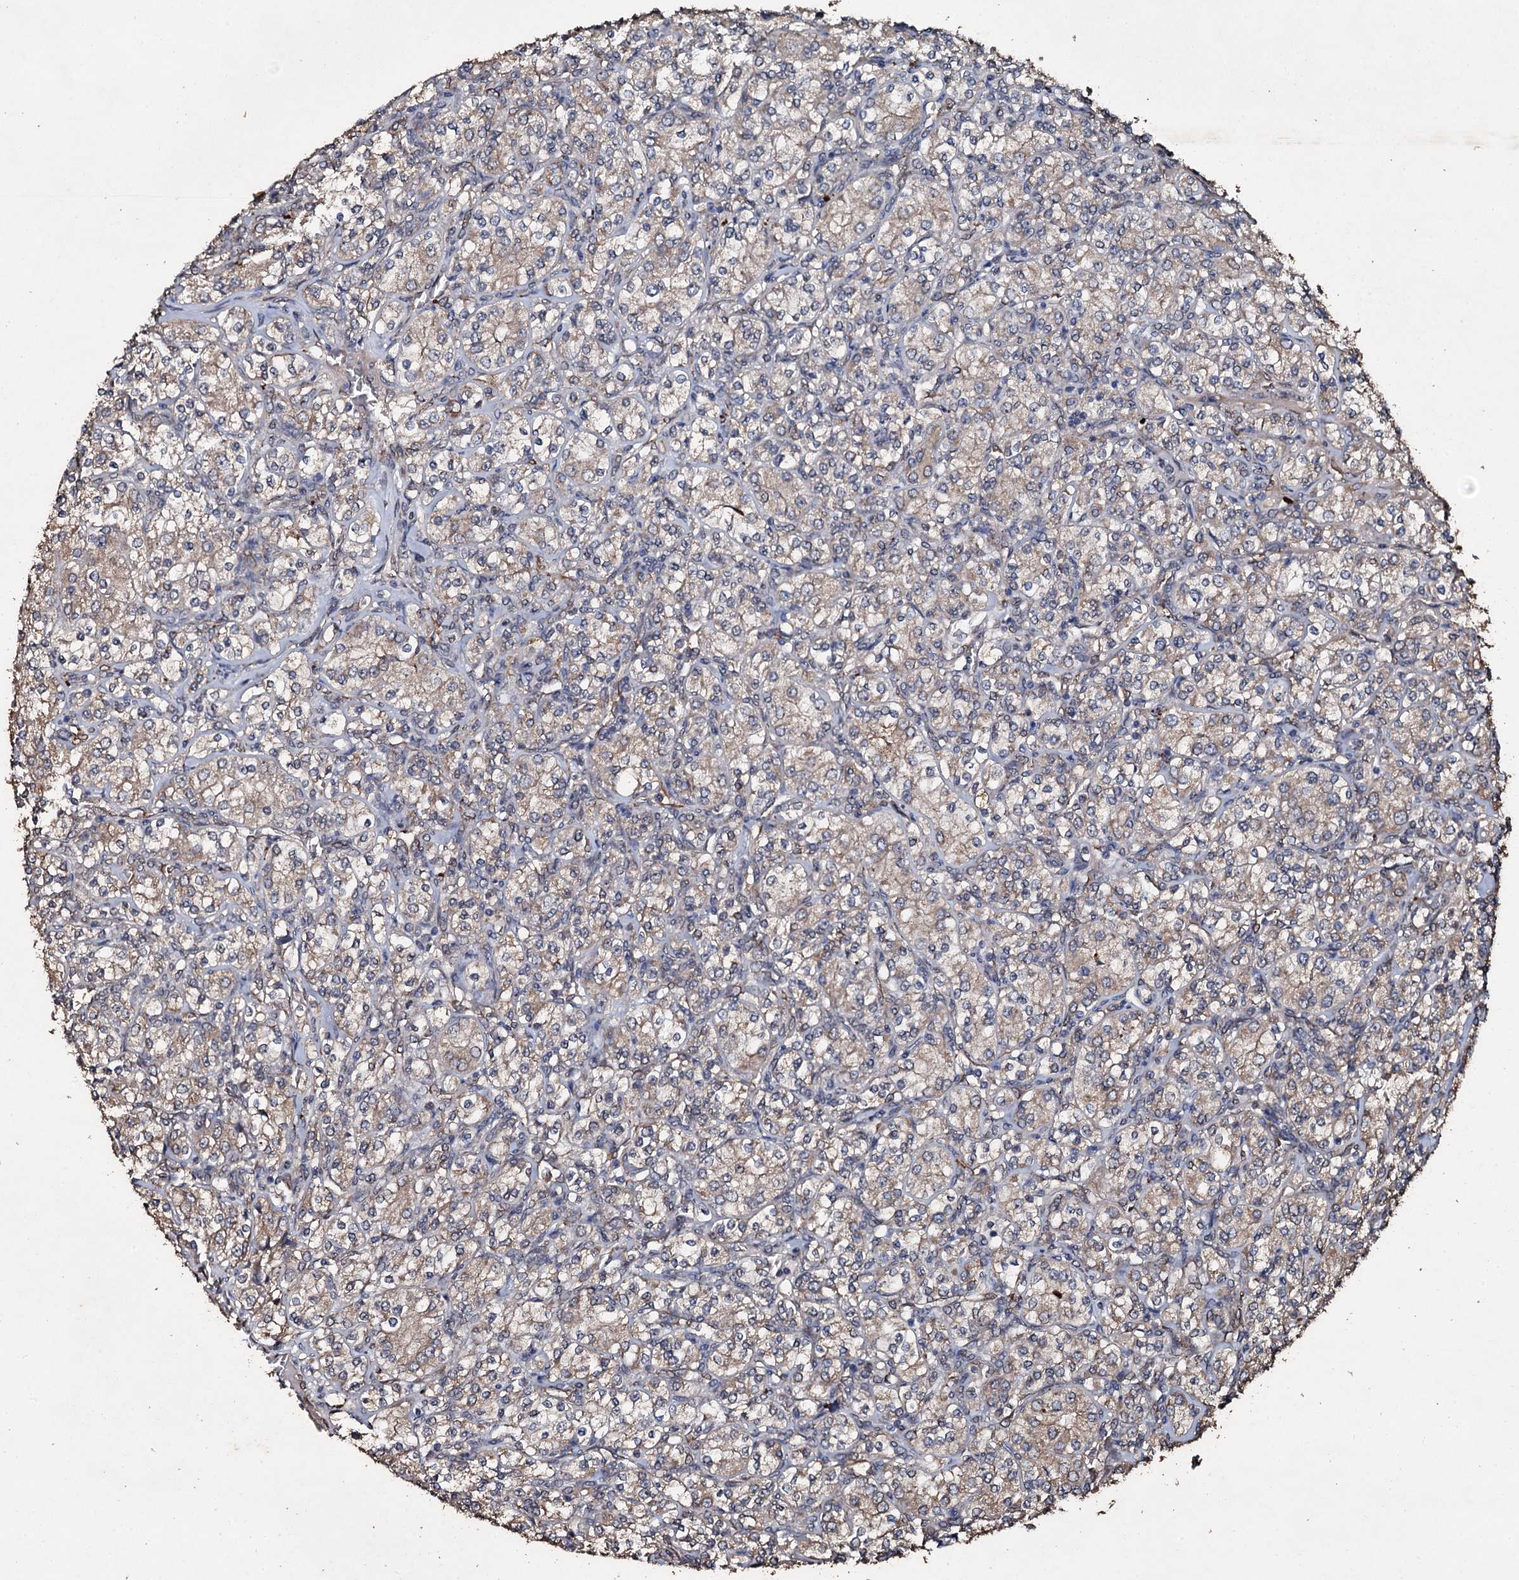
{"staining": {"intensity": "weak", "quantity": "<25%", "location": "cytoplasmic/membranous"}, "tissue": "renal cancer", "cell_type": "Tumor cells", "image_type": "cancer", "snomed": [{"axis": "morphology", "description": "Adenocarcinoma, NOS"}, {"axis": "topography", "description": "Kidney"}], "caption": "Tumor cells are negative for brown protein staining in renal adenocarcinoma.", "gene": "ADAMTS10", "patient": {"sex": "male", "age": 77}}